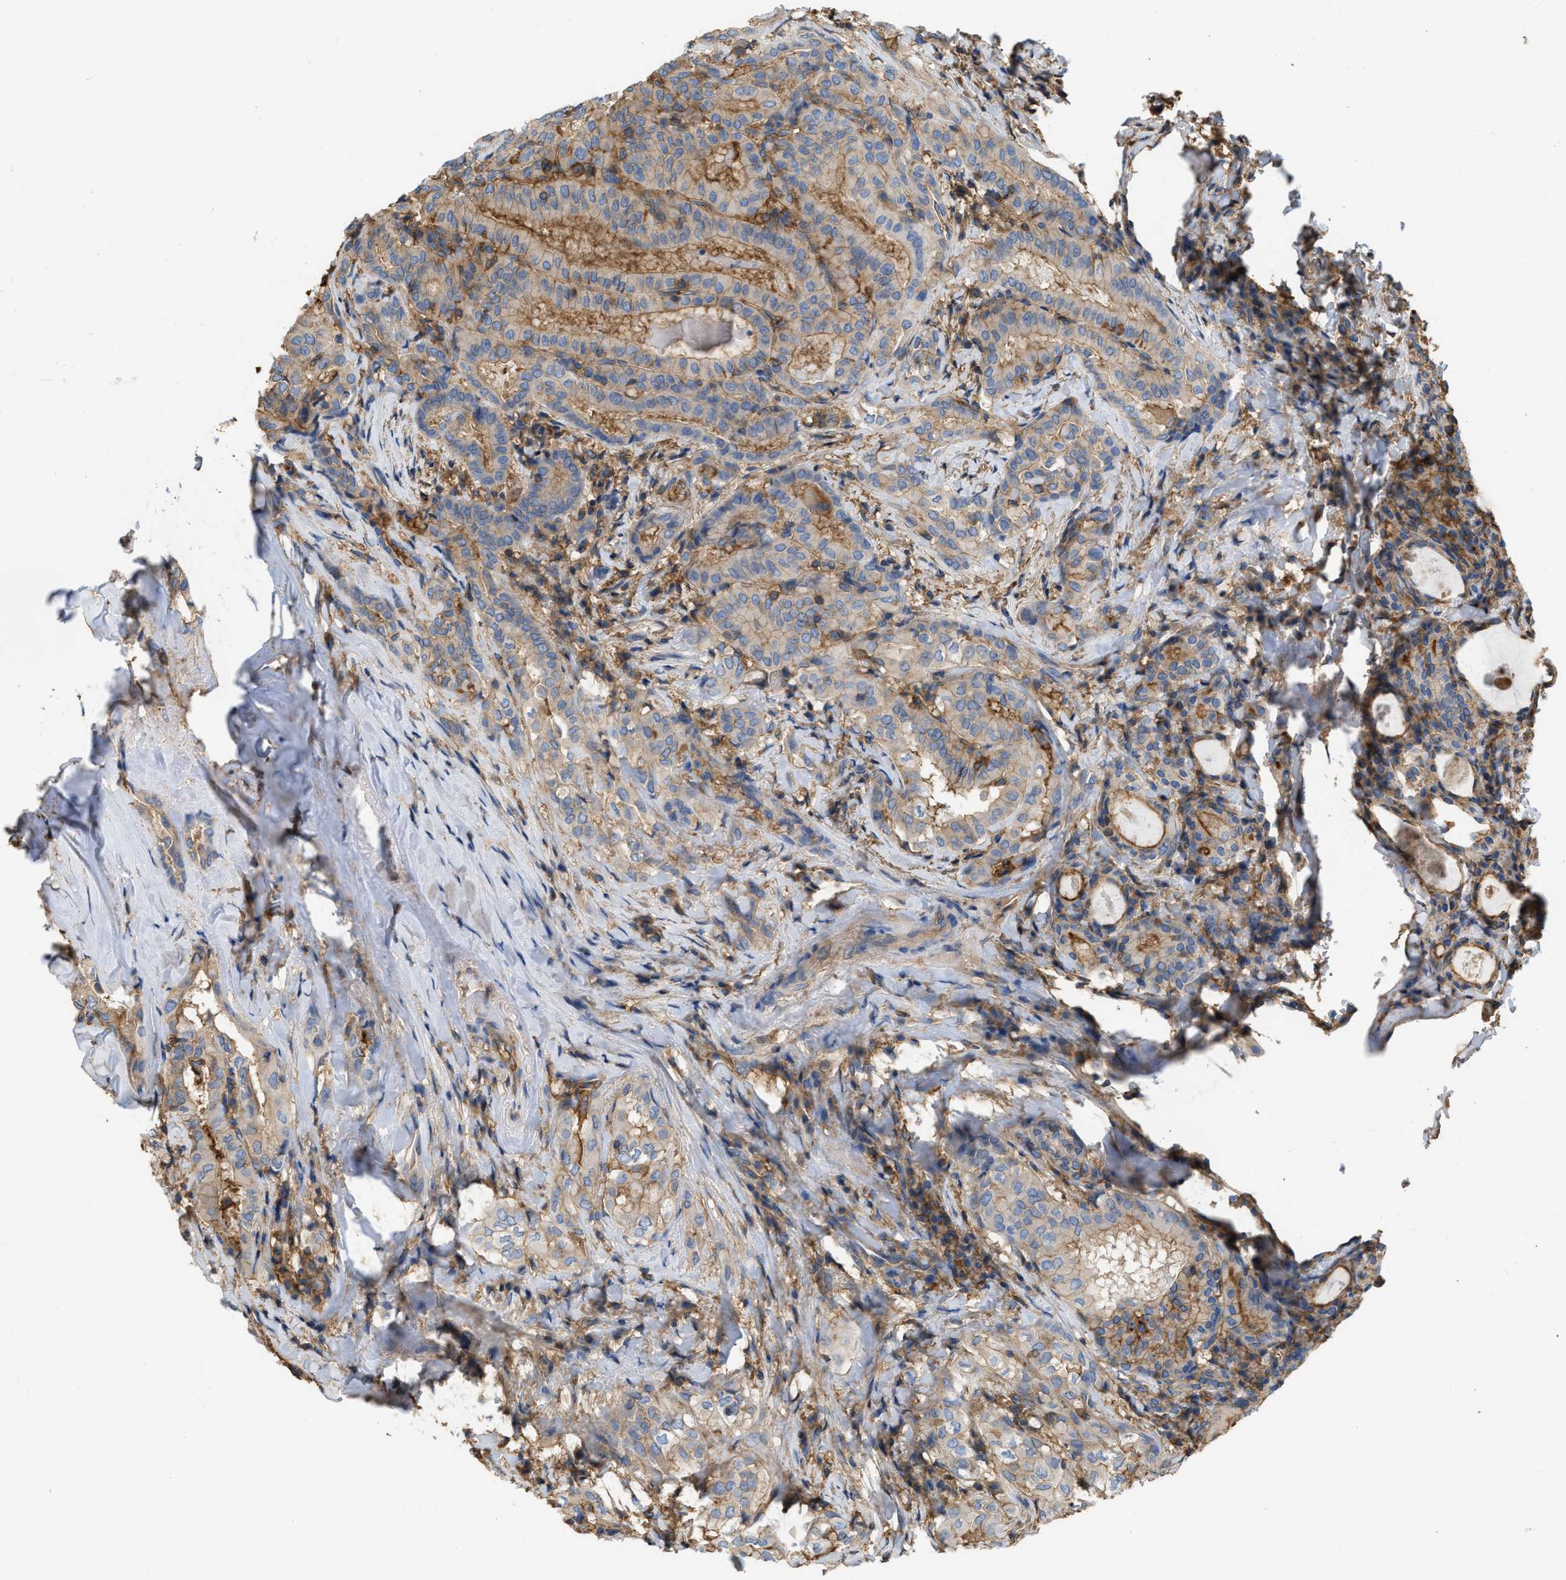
{"staining": {"intensity": "moderate", "quantity": ">75%", "location": "cytoplasmic/membranous"}, "tissue": "thyroid cancer", "cell_type": "Tumor cells", "image_type": "cancer", "snomed": [{"axis": "morphology", "description": "Papillary adenocarcinoma, NOS"}, {"axis": "topography", "description": "Thyroid gland"}], "caption": "Tumor cells display moderate cytoplasmic/membranous expression in approximately >75% of cells in thyroid cancer (papillary adenocarcinoma). (Brightfield microscopy of DAB IHC at high magnification).", "gene": "GNB4", "patient": {"sex": "female", "age": 42}}